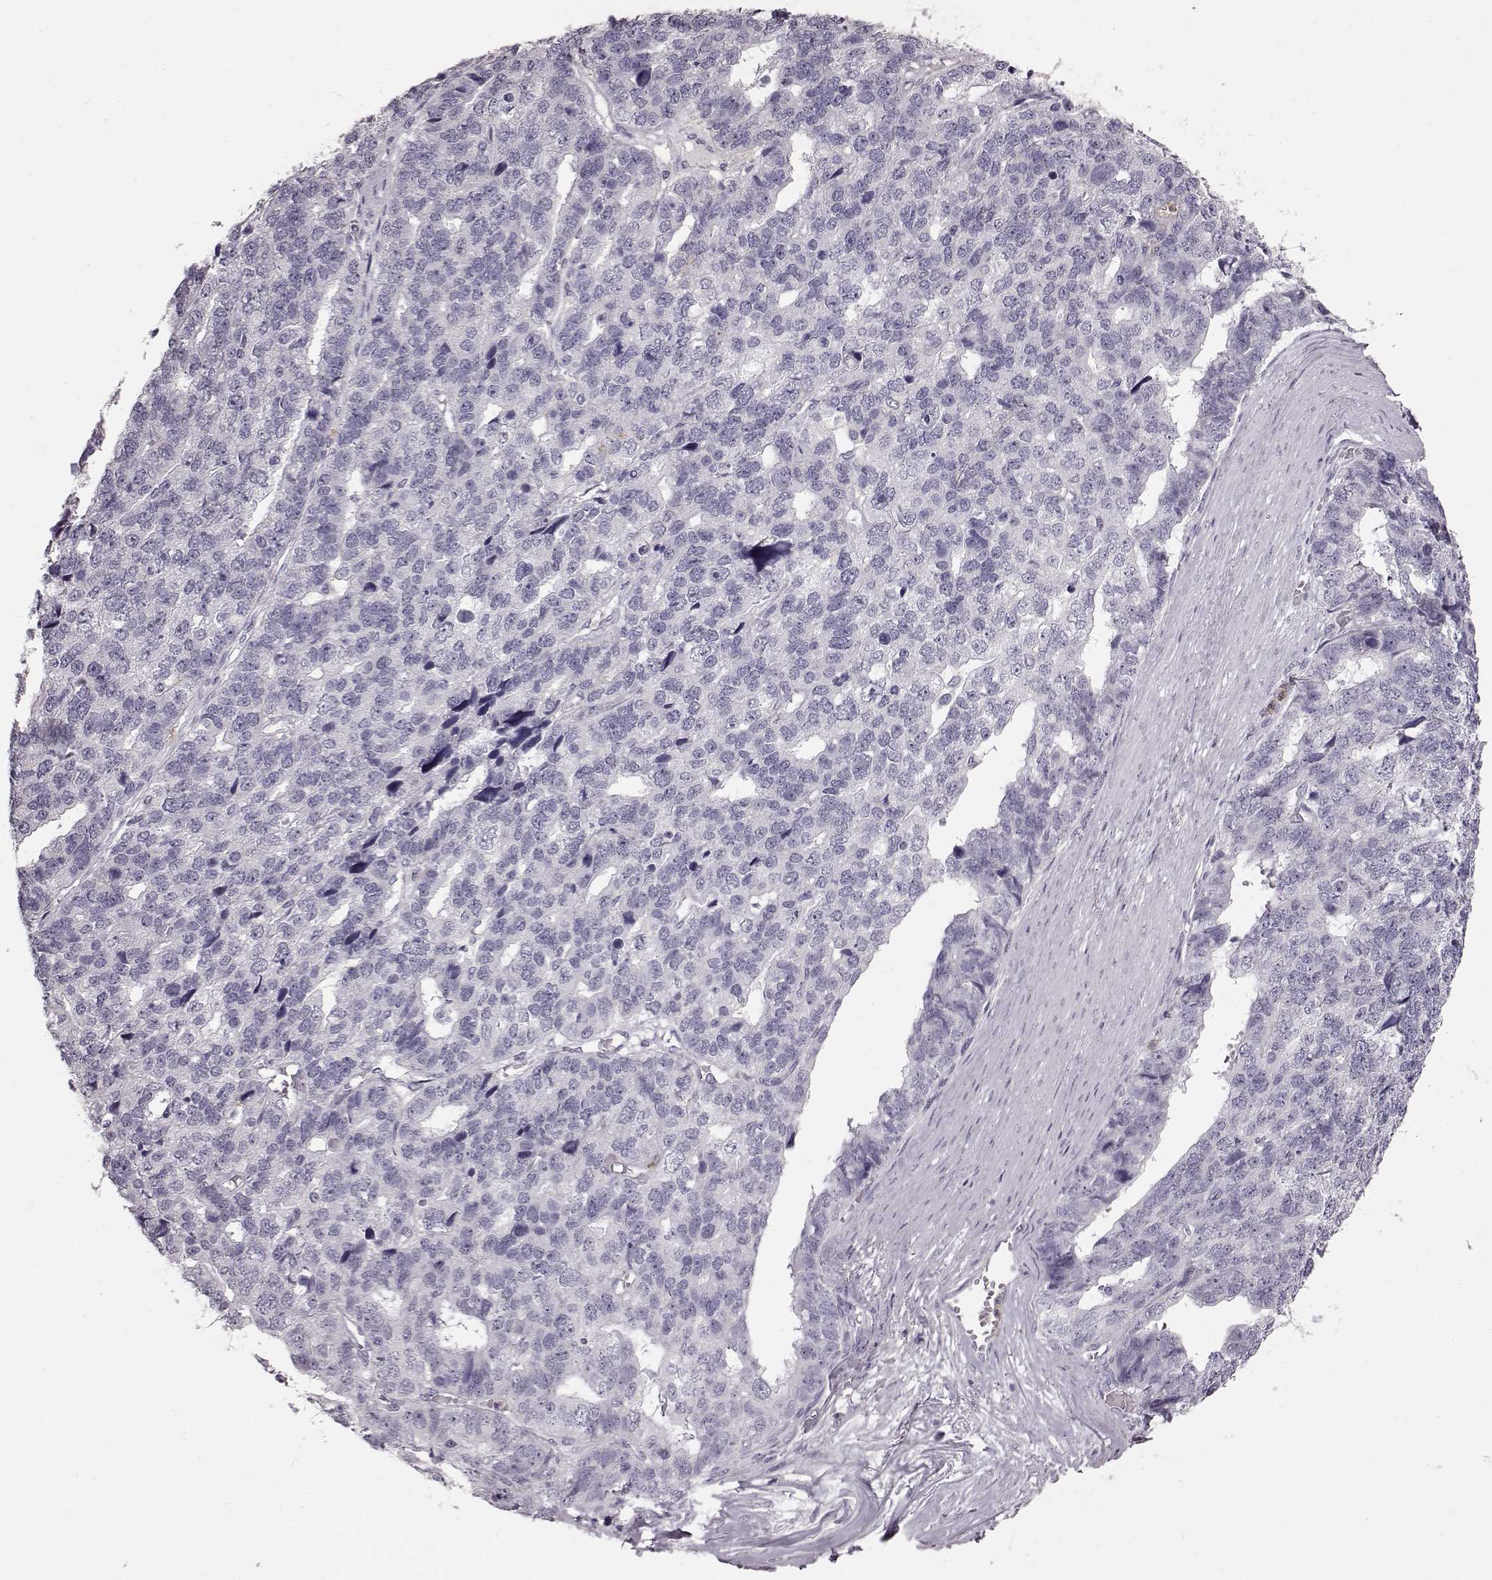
{"staining": {"intensity": "negative", "quantity": "none", "location": "none"}, "tissue": "stomach cancer", "cell_type": "Tumor cells", "image_type": "cancer", "snomed": [{"axis": "morphology", "description": "Adenocarcinoma, NOS"}, {"axis": "topography", "description": "Stomach"}], "caption": "Immunohistochemical staining of adenocarcinoma (stomach) reveals no significant expression in tumor cells.", "gene": "FUT4", "patient": {"sex": "male", "age": 69}}